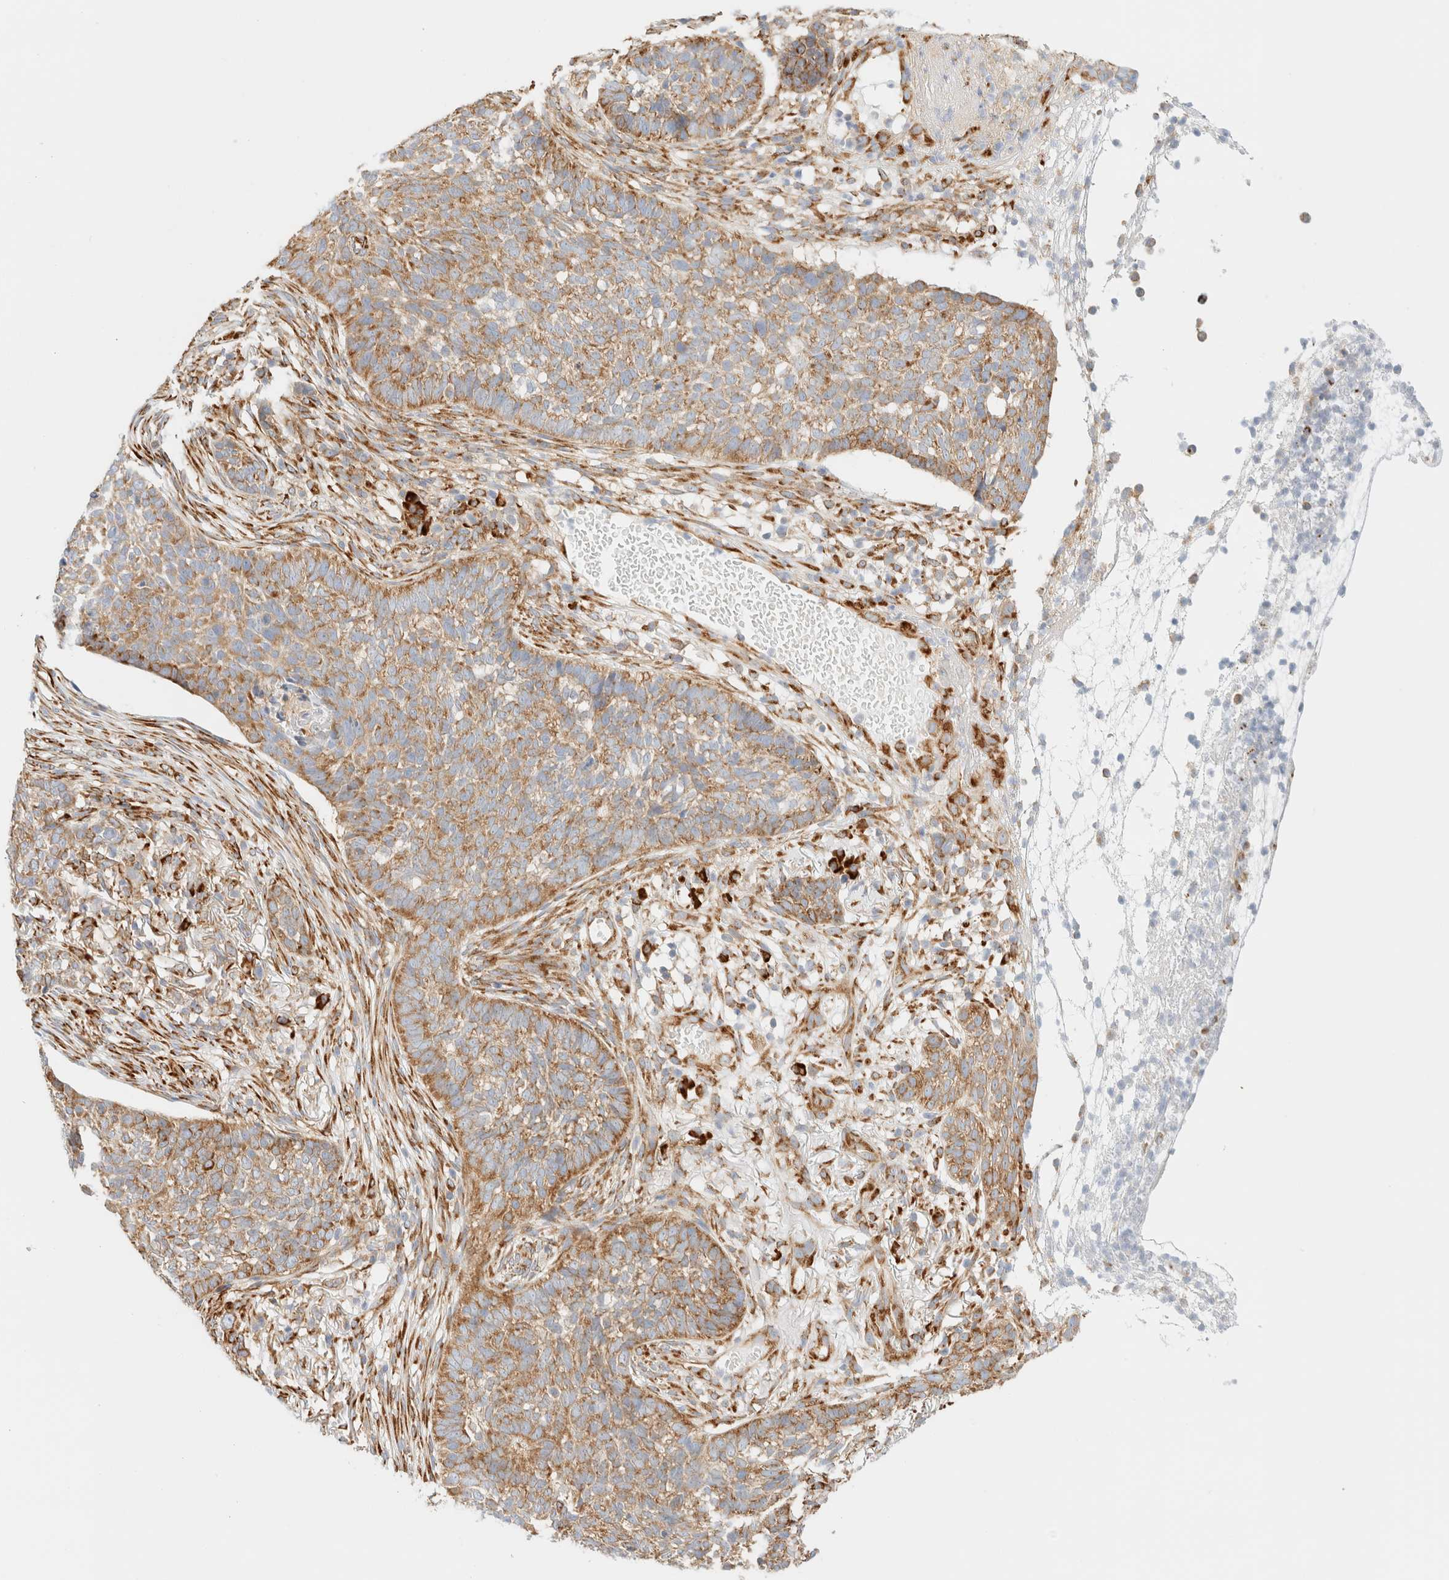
{"staining": {"intensity": "moderate", "quantity": ">75%", "location": "cytoplasmic/membranous"}, "tissue": "skin cancer", "cell_type": "Tumor cells", "image_type": "cancer", "snomed": [{"axis": "morphology", "description": "Basal cell carcinoma"}, {"axis": "topography", "description": "Skin"}], "caption": "Moderate cytoplasmic/membranous protein expression is present in about >75% of tumor cells in skin basal cell carcinoma.", "gene": "ZC2HC1A", "patient": {"sex": "male", "age": 85}}